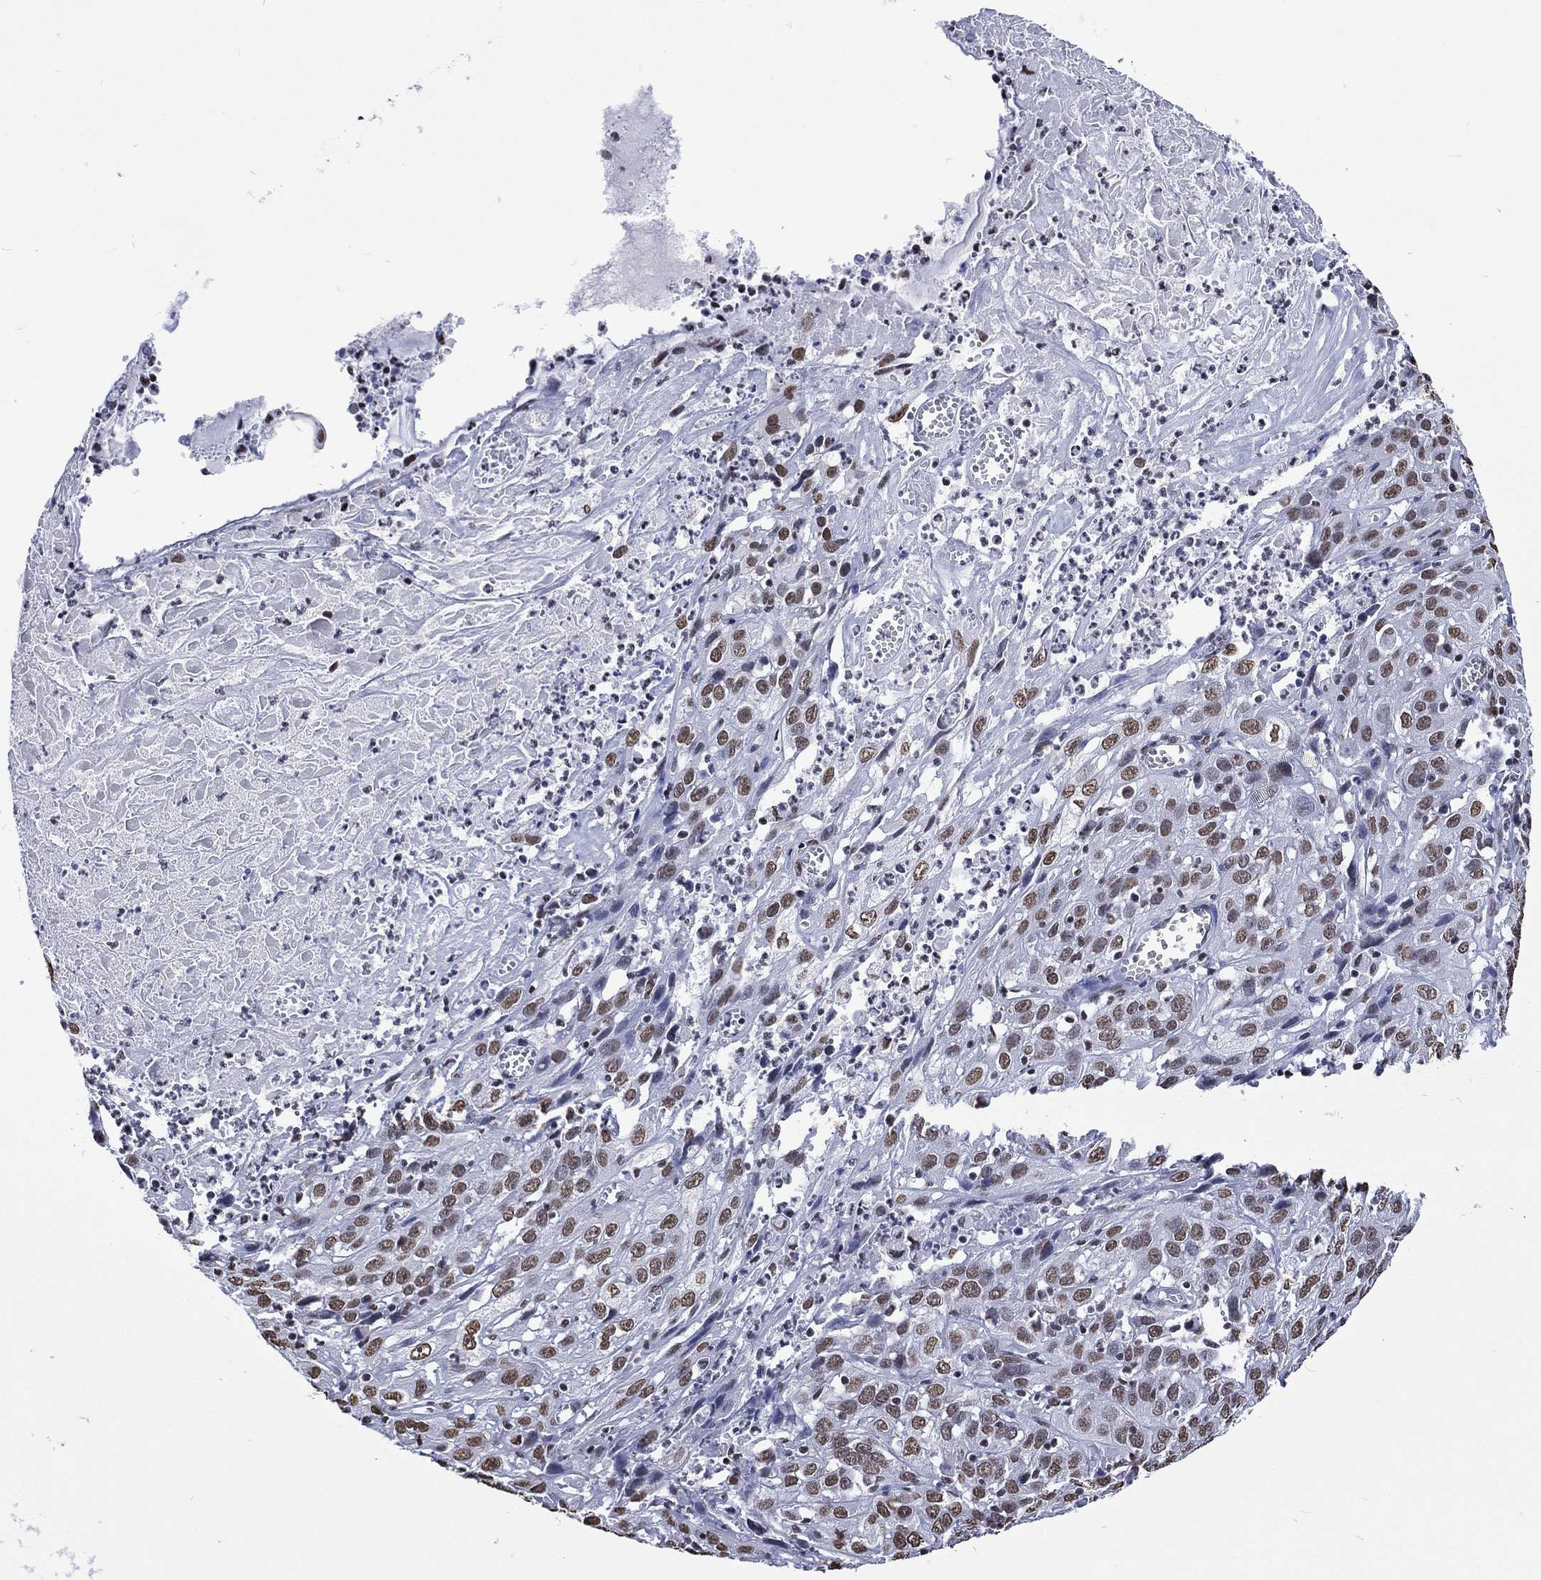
{"staining": {"intensity": "moderate", "quantity": "25%-75%", "location": "nuclear"}, "tissue": "cervical cancer", "cell_type": "Tumor cells", "image_type": "cancer", "snomed": [{"axis": "morphology", "description": "Squamous cell carcinoma, NOS"}, {"axis": "topography", "description": "Cervix"}], "caption": "Cervical cancer stained with IHC displays moderate nuclear positivity in approximately 25%-75% of tumor cells.", "gene": "RETREG2", "patient": {"sex": "female", "age": 32}}